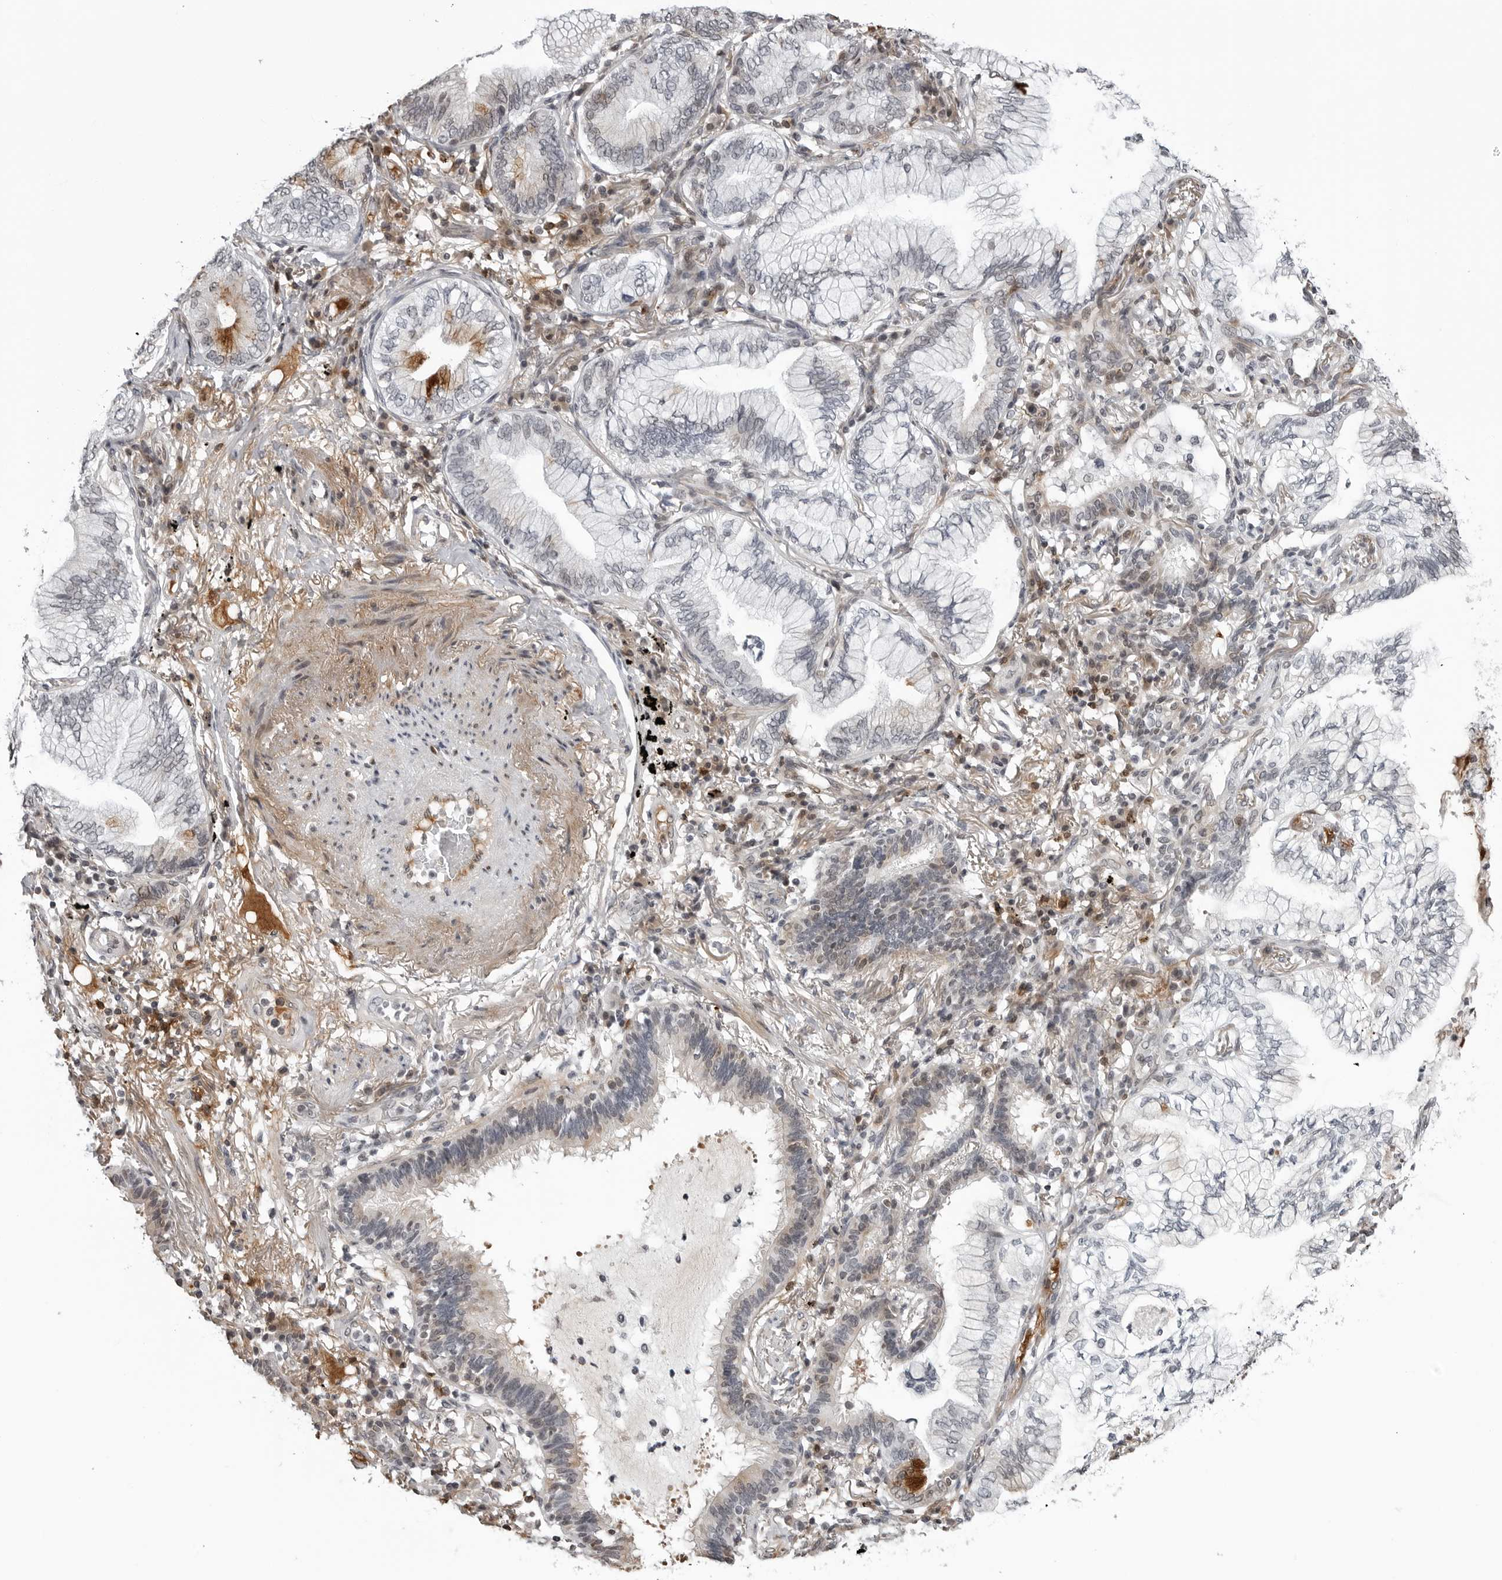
{"staining": {"intensity": "negative", "quantity": "none", "location": "none"}, "tissue": "lung cancer", "cell_type": "Tumor cells", "image_type": "cancer", "snomed": [{"axis": "morphology", "description": "Adenocarcinoma, NOS"}, {"axis": "topography", "description": "Lung"}], "caption": "Human lung adenocarcinoma stained for a protein using immunohistochemistry displays no positivity in tumor cells.", "gene": "CXCR5", "patient": {"sex": "female", "age": 70}}